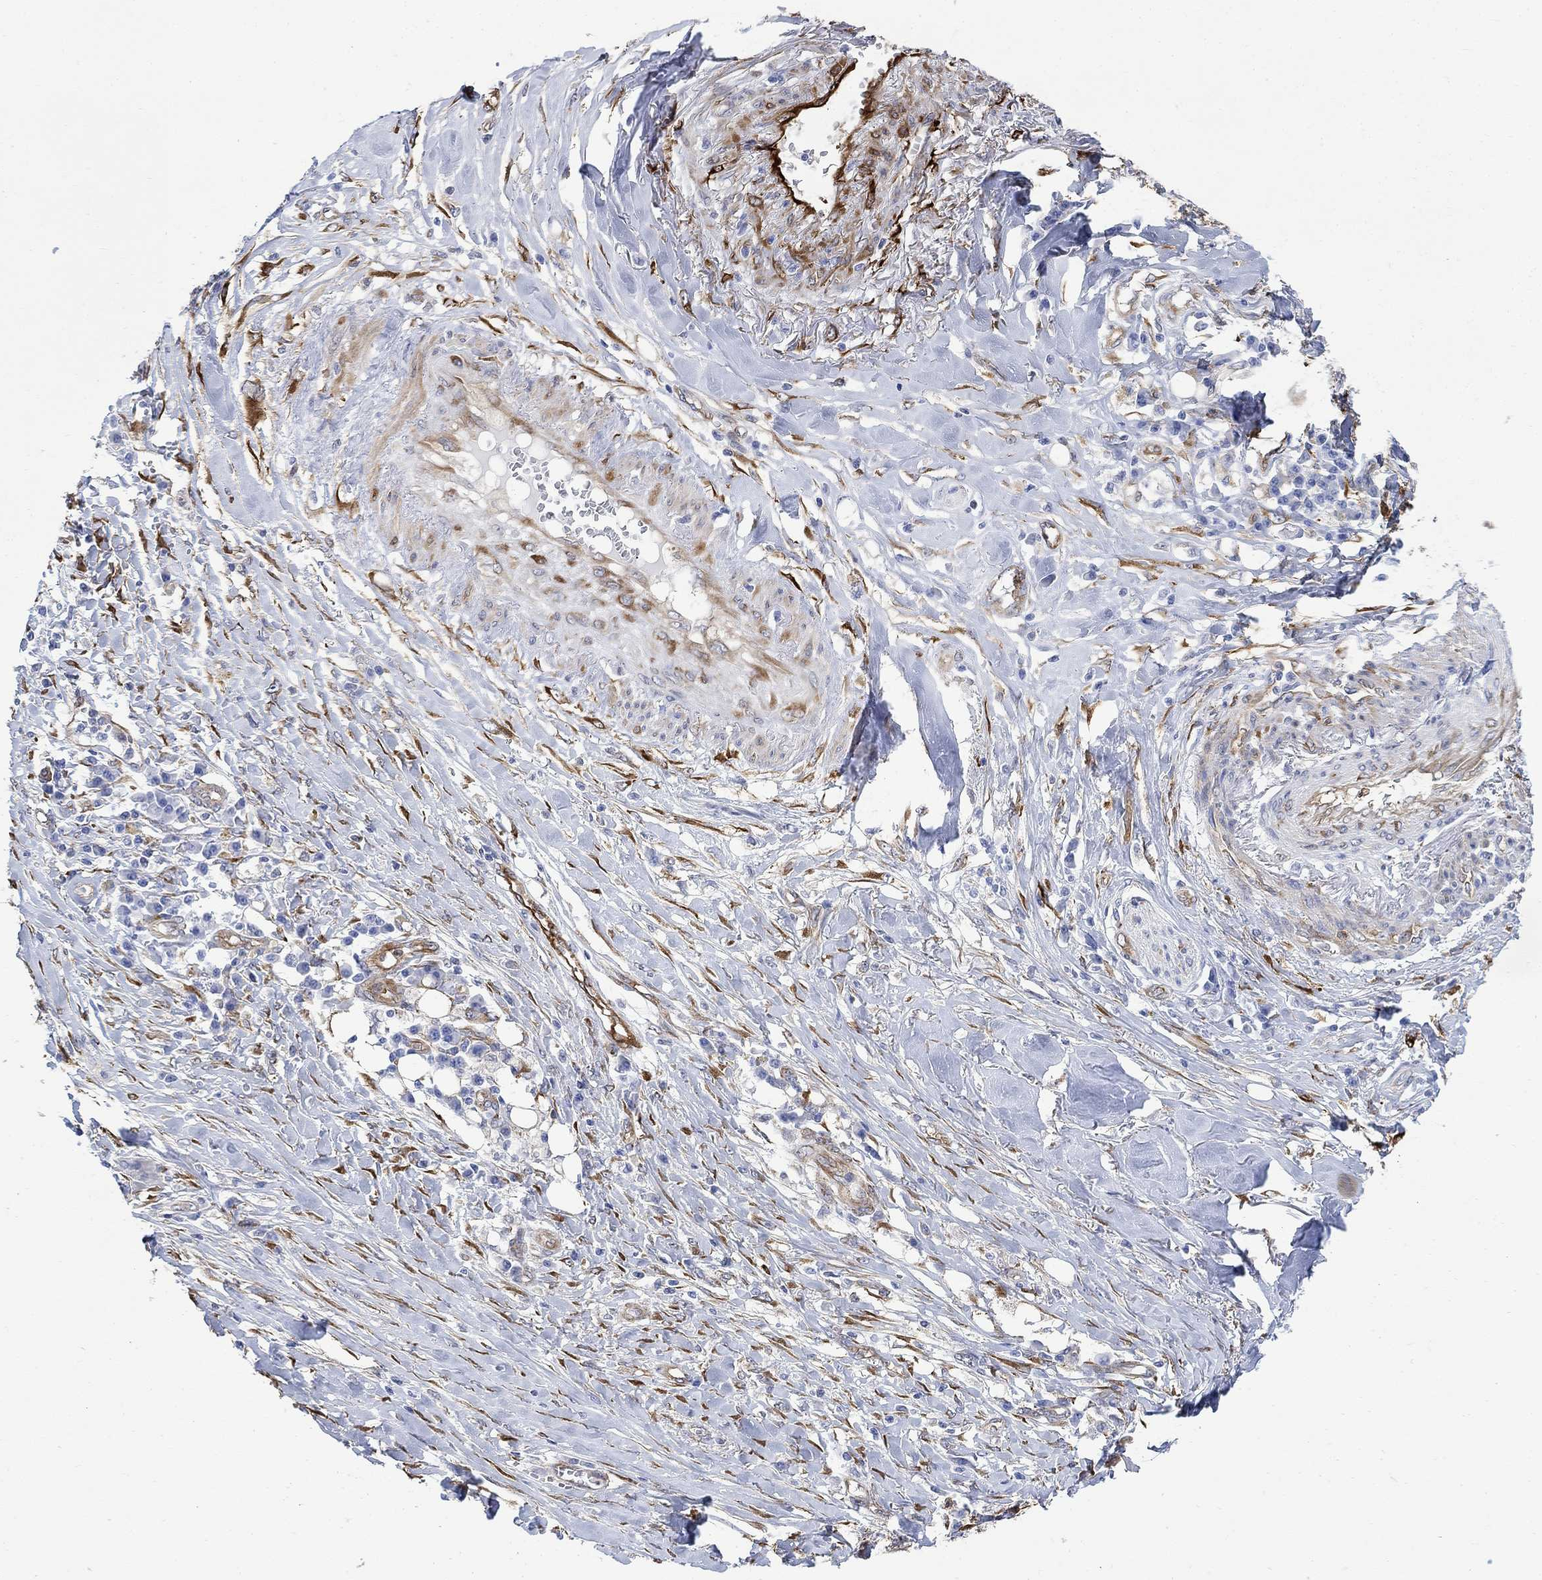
{"staining": {"intensity": "negative", "quantity": "none", "location": "none"}, "tissue": "skin cancer", "cell_type": "Tumor cells", "image_type": "cancer", "snomed": [{"axis": "morphology", "description": "Squamous cell carcinoma, NOS"}, {"axis": "topography", "description": "Skin"}], "caption": "Tumor cells are negative for protein expression in human squamous cell carcinoma (skin). (DAB immunohistochemistry (IHC) visualized using brightfield microscopy, high magnification).", "gene": "TGM2", "patient": {"sex": "male", "age": 82}}